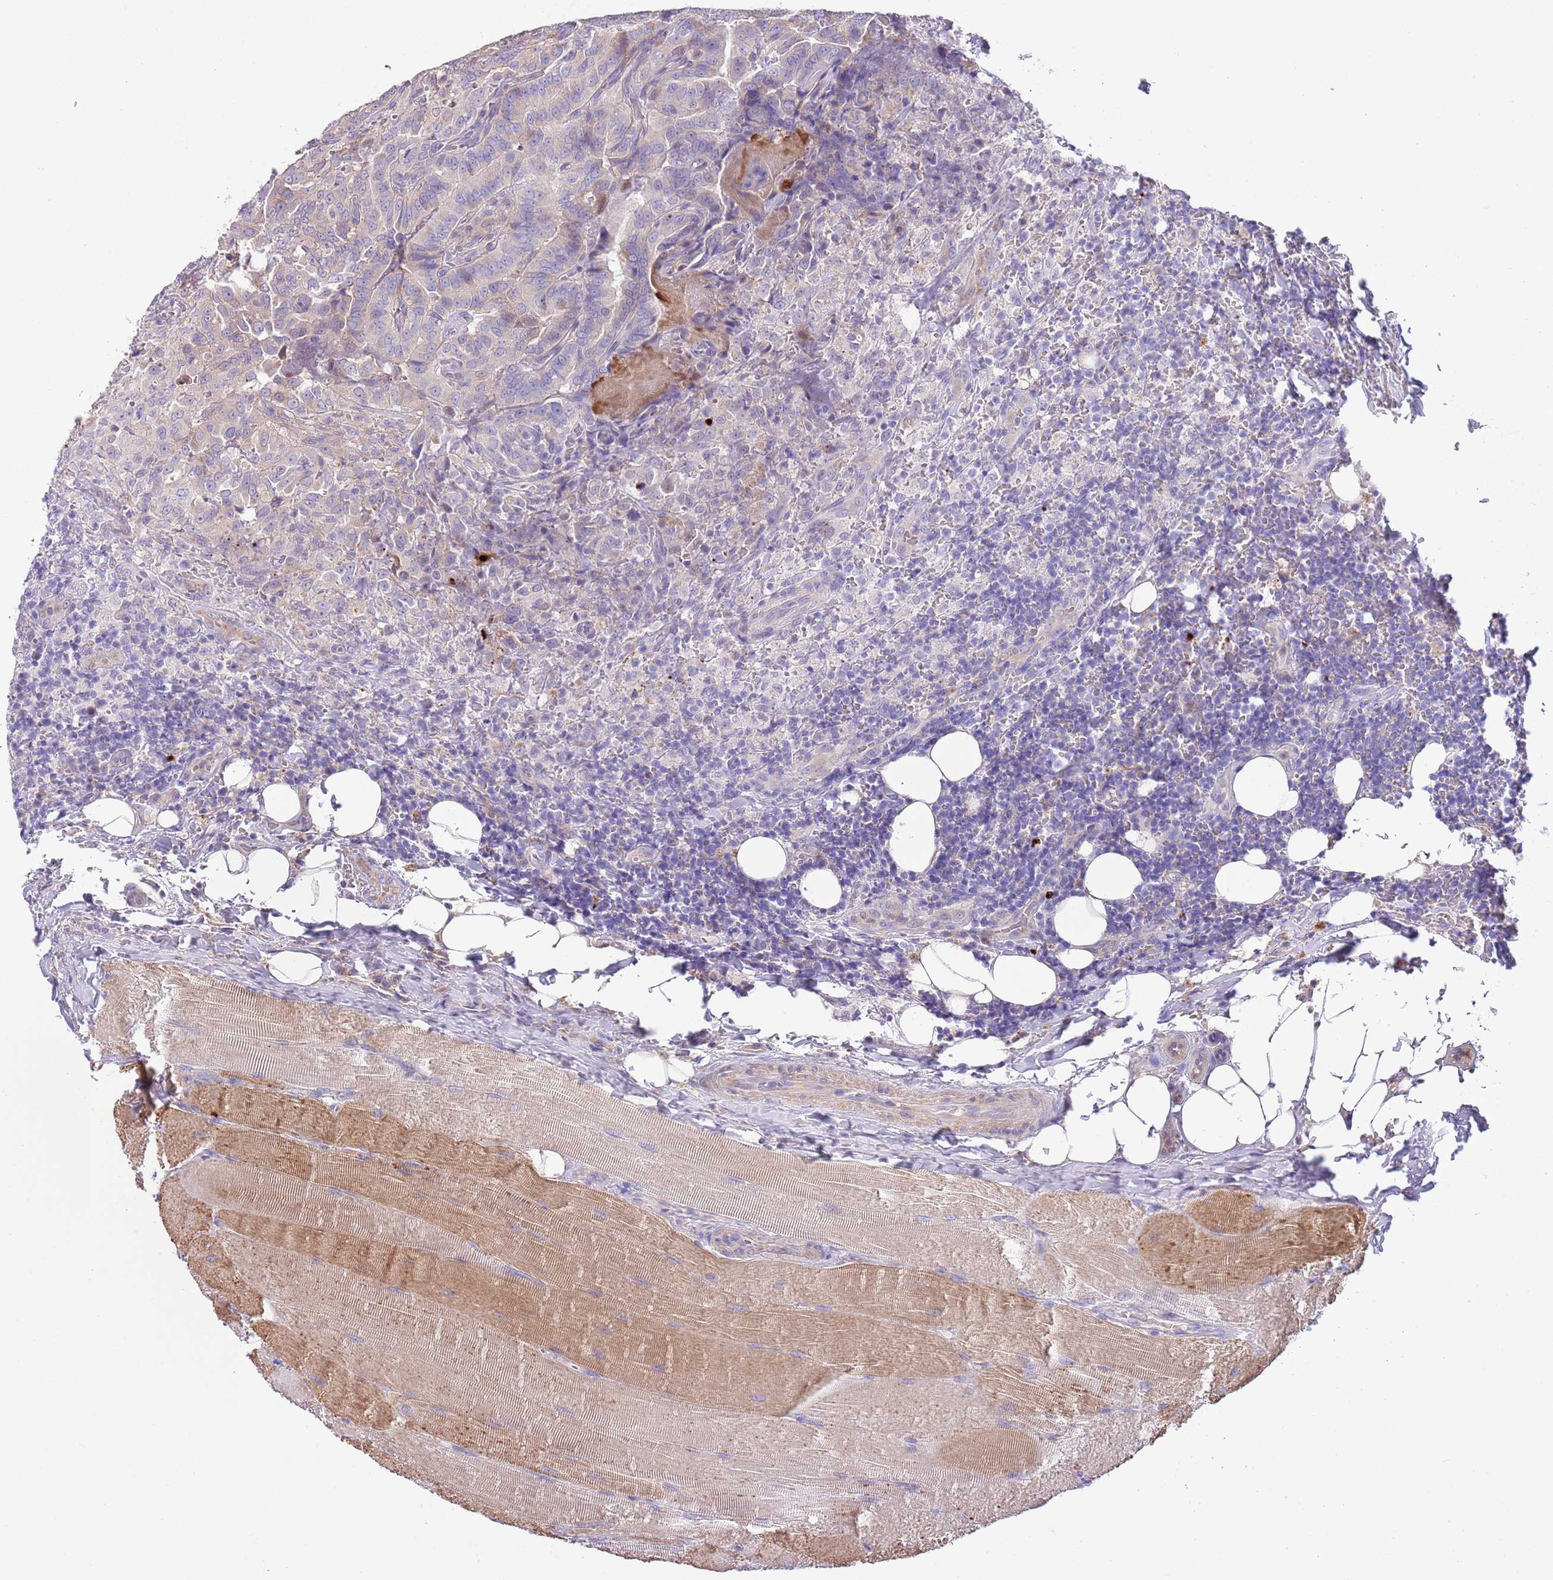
{"staining": {"intensity": "negative", "quantity": "none", "location": "none"}, "tissue": "thyroid cancer", "cell_type": "Tumor cells", "image_type": "cancer", "snomed": [{"axis": "morphology", "description": "Papillary adenocarcinoma, NOS"}, {"axis": "topography", "description": "Thyroid gland"}], "caption": "A micrograph of human papillary adenocarcinoma (thyroid) is negative for staining in tumor cells.", "gene": "ABHD17C", "patient": {"sex": "male", "age": 61}}